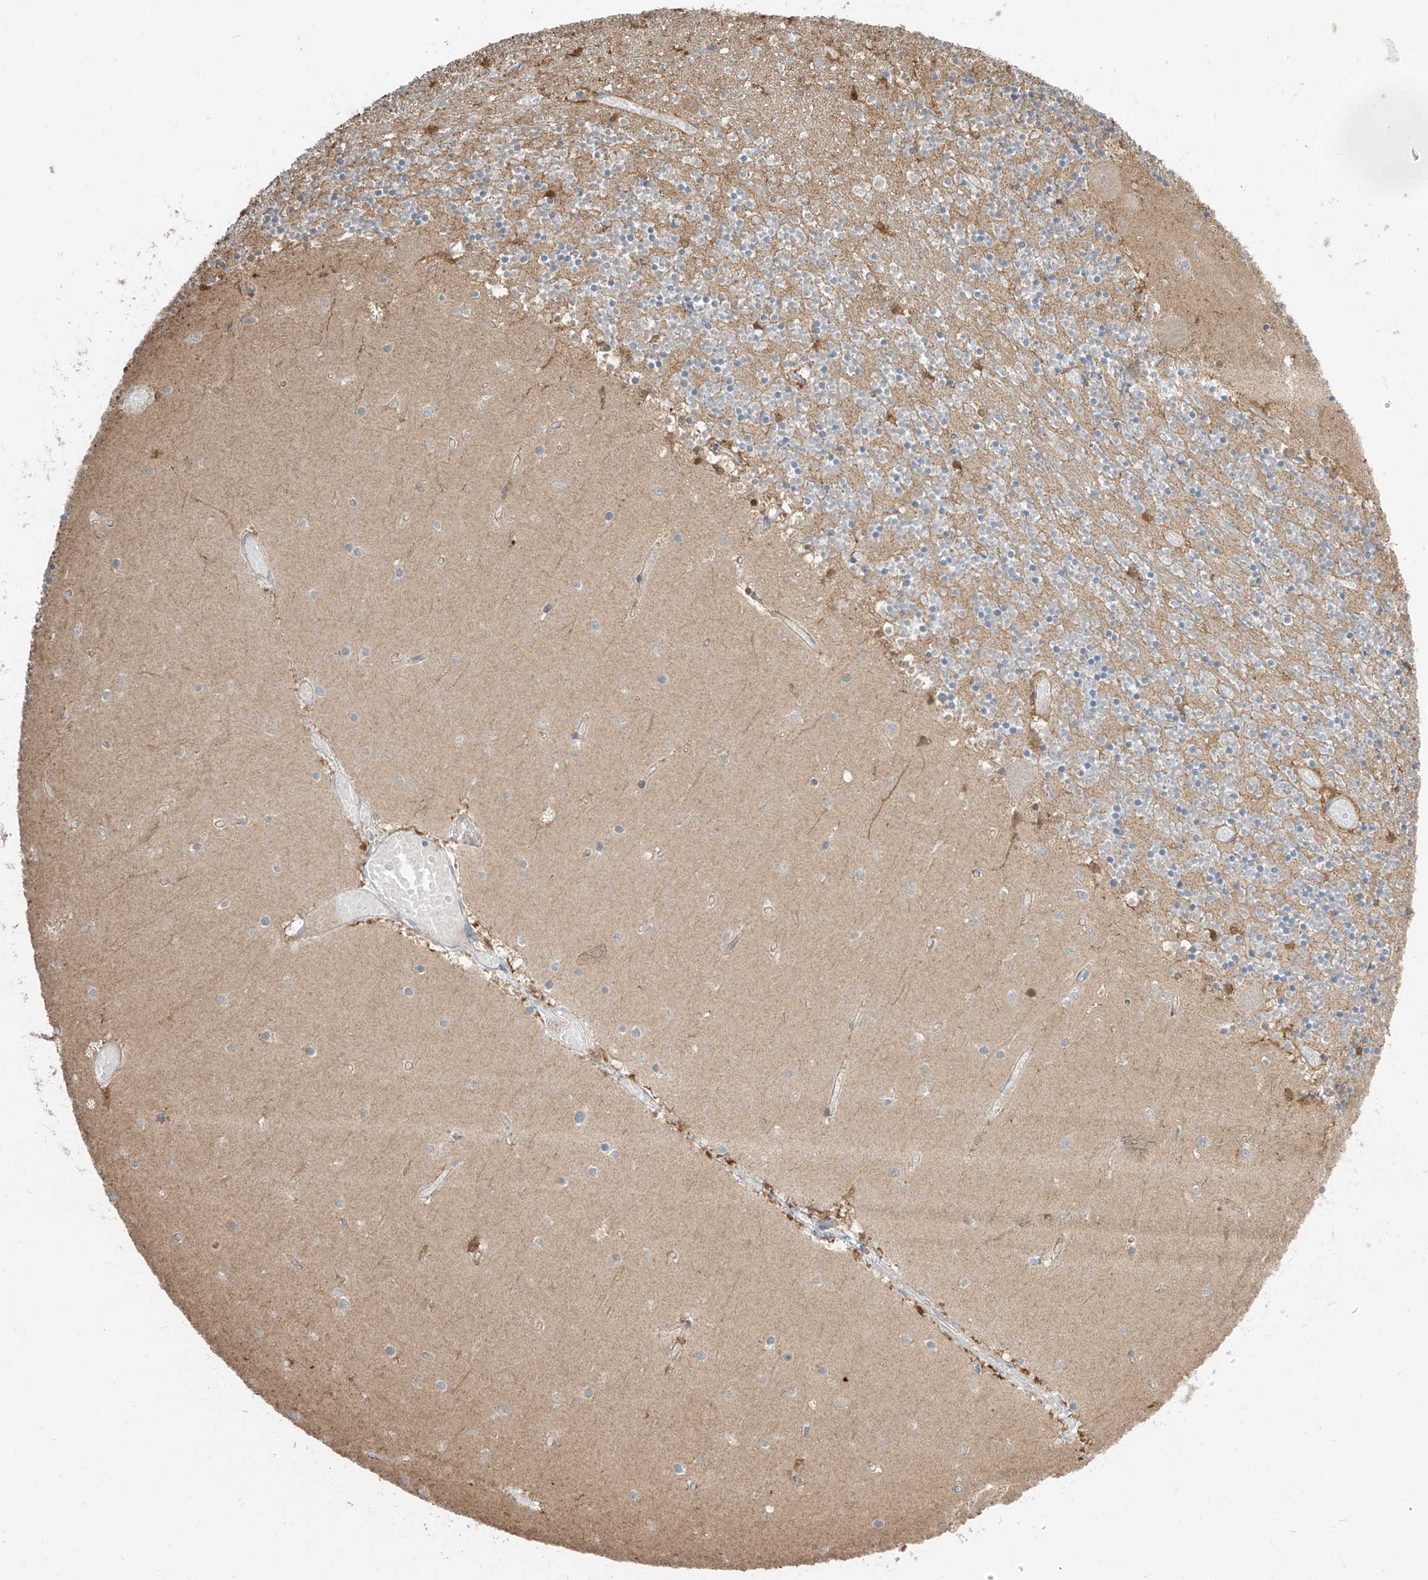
{"staining": {"intensity": "negative", "quantity": "none", "location": "none"}, "tissue": "cerebellum", "cell_type": "Cells in granular layer", "image_type": "normal", "snomed": [{"axis": "morphology", "description": "Normal tissue, NOS"}, {"axis": "topography", "description": "Cerebellum"}], "caption": "Protein analysis of unremarkable cerebellum exhibits no significant expression in cells in granular layer.", "gene": "ETHE1", "patient": {"sex": "female", "age": 28}}